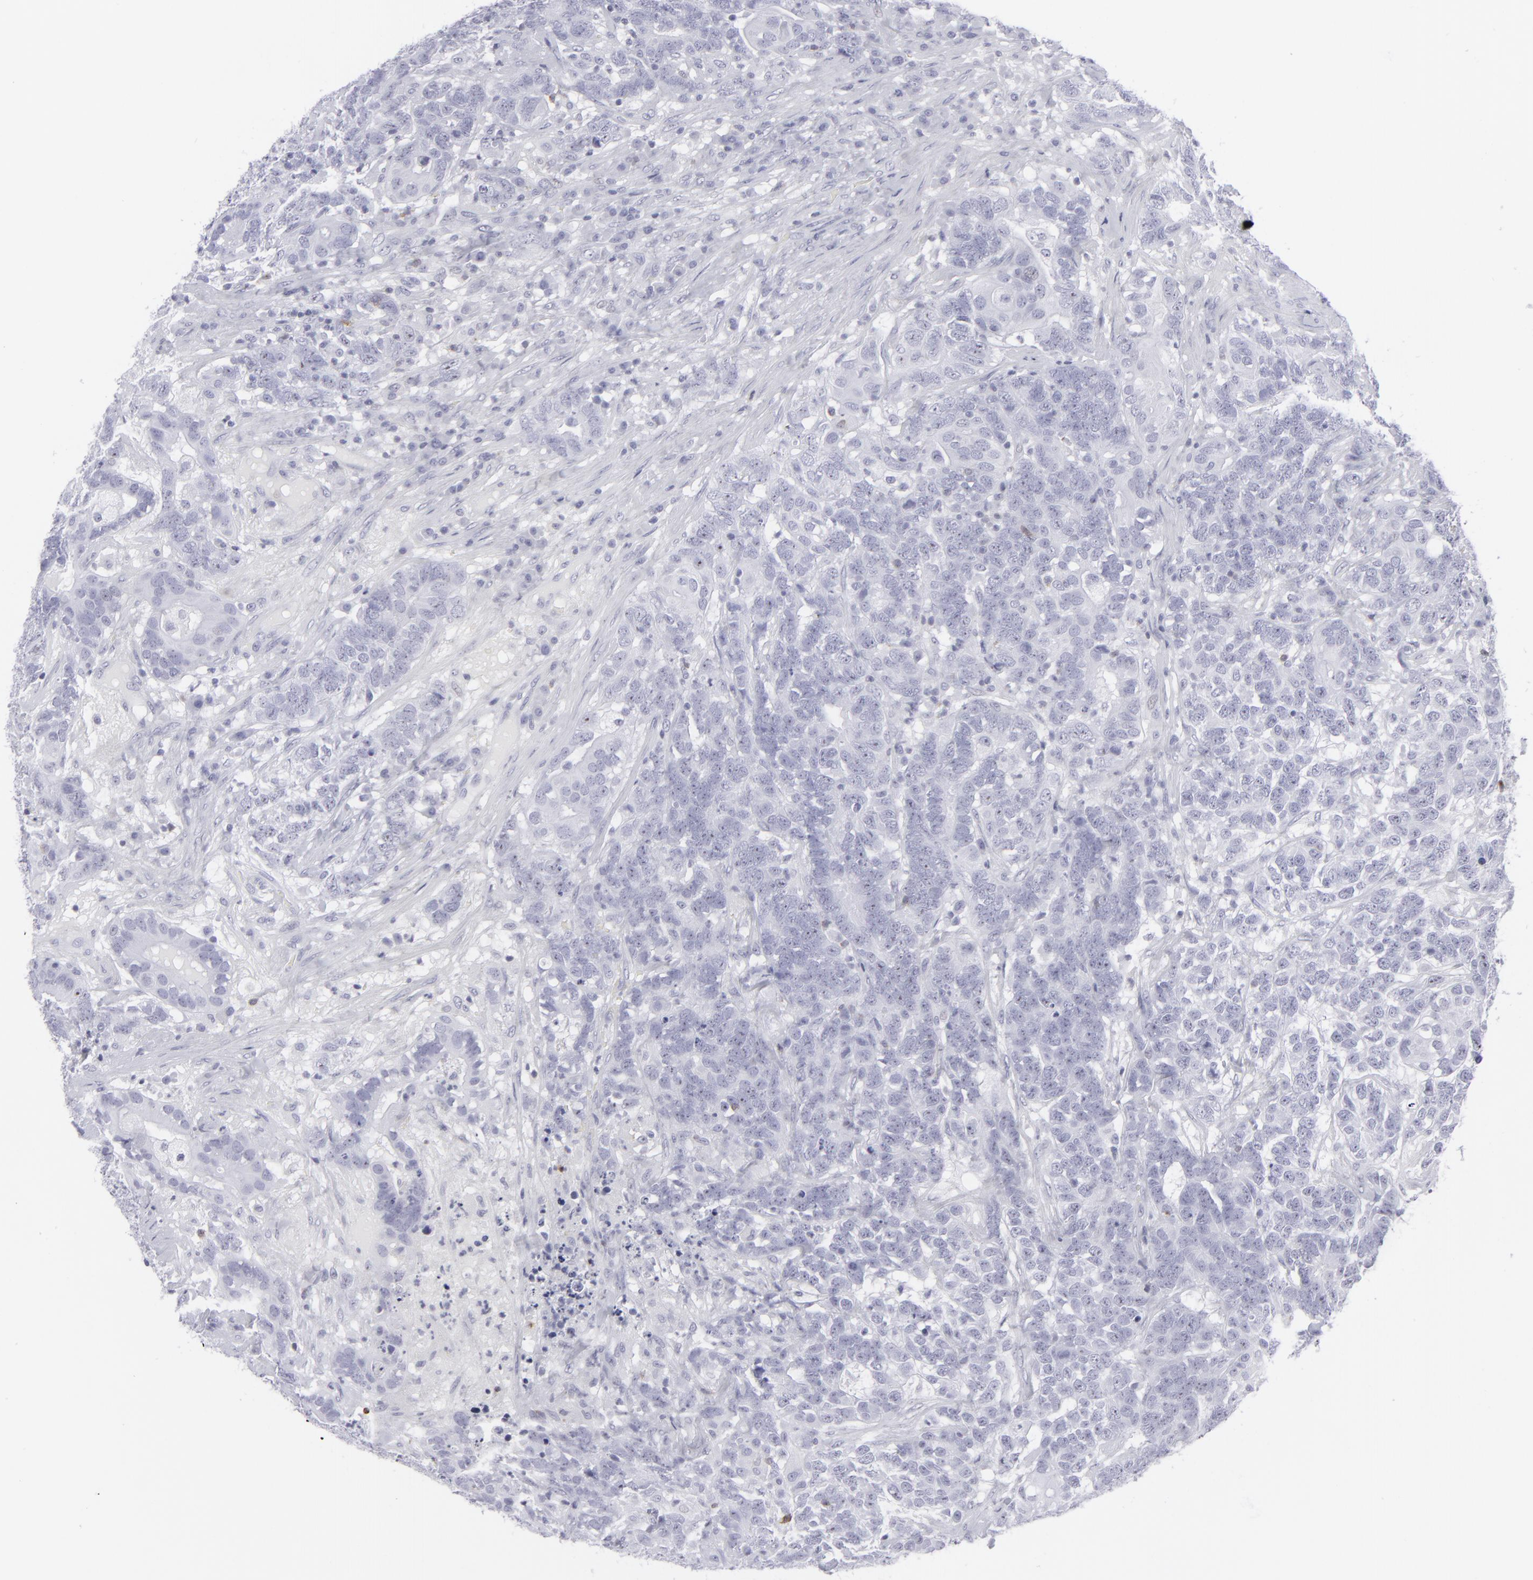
{"staining": {"intensity": "negative", "quantity": "none", "location": "none"}, "tissue": "testis cancer", "cell_type": "Tumor cells", "image_type": "cancer", "snomed": [{"axis": "morphology", "description": "Carcinoma, Embryonal, NOS"}, {"axis": "topography", "description": "Testis"}], "caption": "The immunohistochemistry histopathology image has no significant expression in tumor cells of embryonal carcinoma (testis) tissue.", "gene": "CD7", "patient": {"sex": "male", "age": 26}}